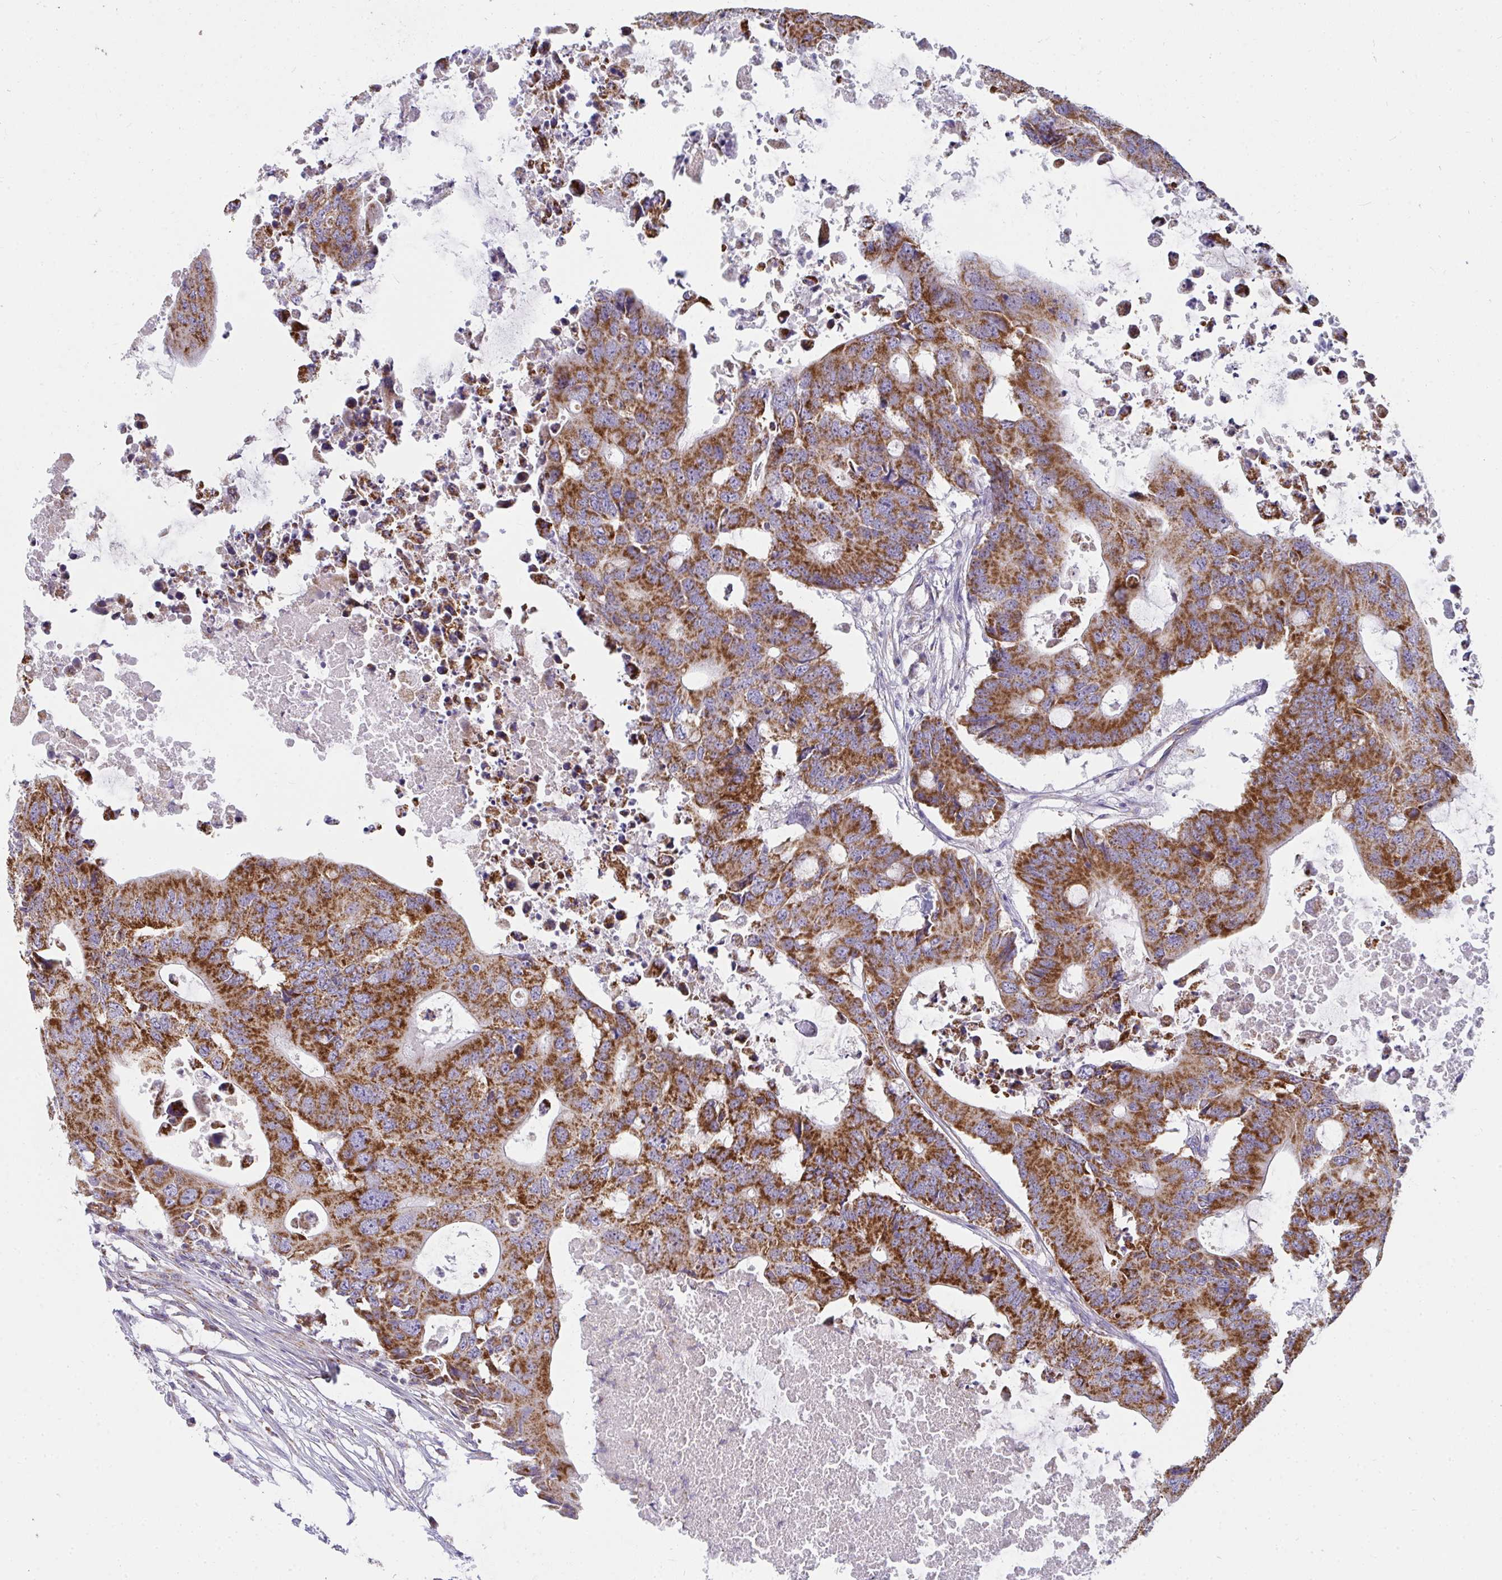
{"staining": {"intensity": "strong", "quantity": ">75%", "location": "cytoplasmic/membranous"}, "tissue": "colorectal cancer", "cell_type": "Tumor cells", "image_type": "cancer", "snomed": [{"axis": "morphology", "description": "Adenocarcinoma, NOS"}, {"axis": "topography", "description": "Colon"}], "caption": "Tumor cells demonstrate high levels of strong cytoplasmic/membranous positivity in approximately >75% of cells in colorectal adenocarcinoma.", "gene": "FAHD1", "patient": {"sex": "male", "age": 71}}